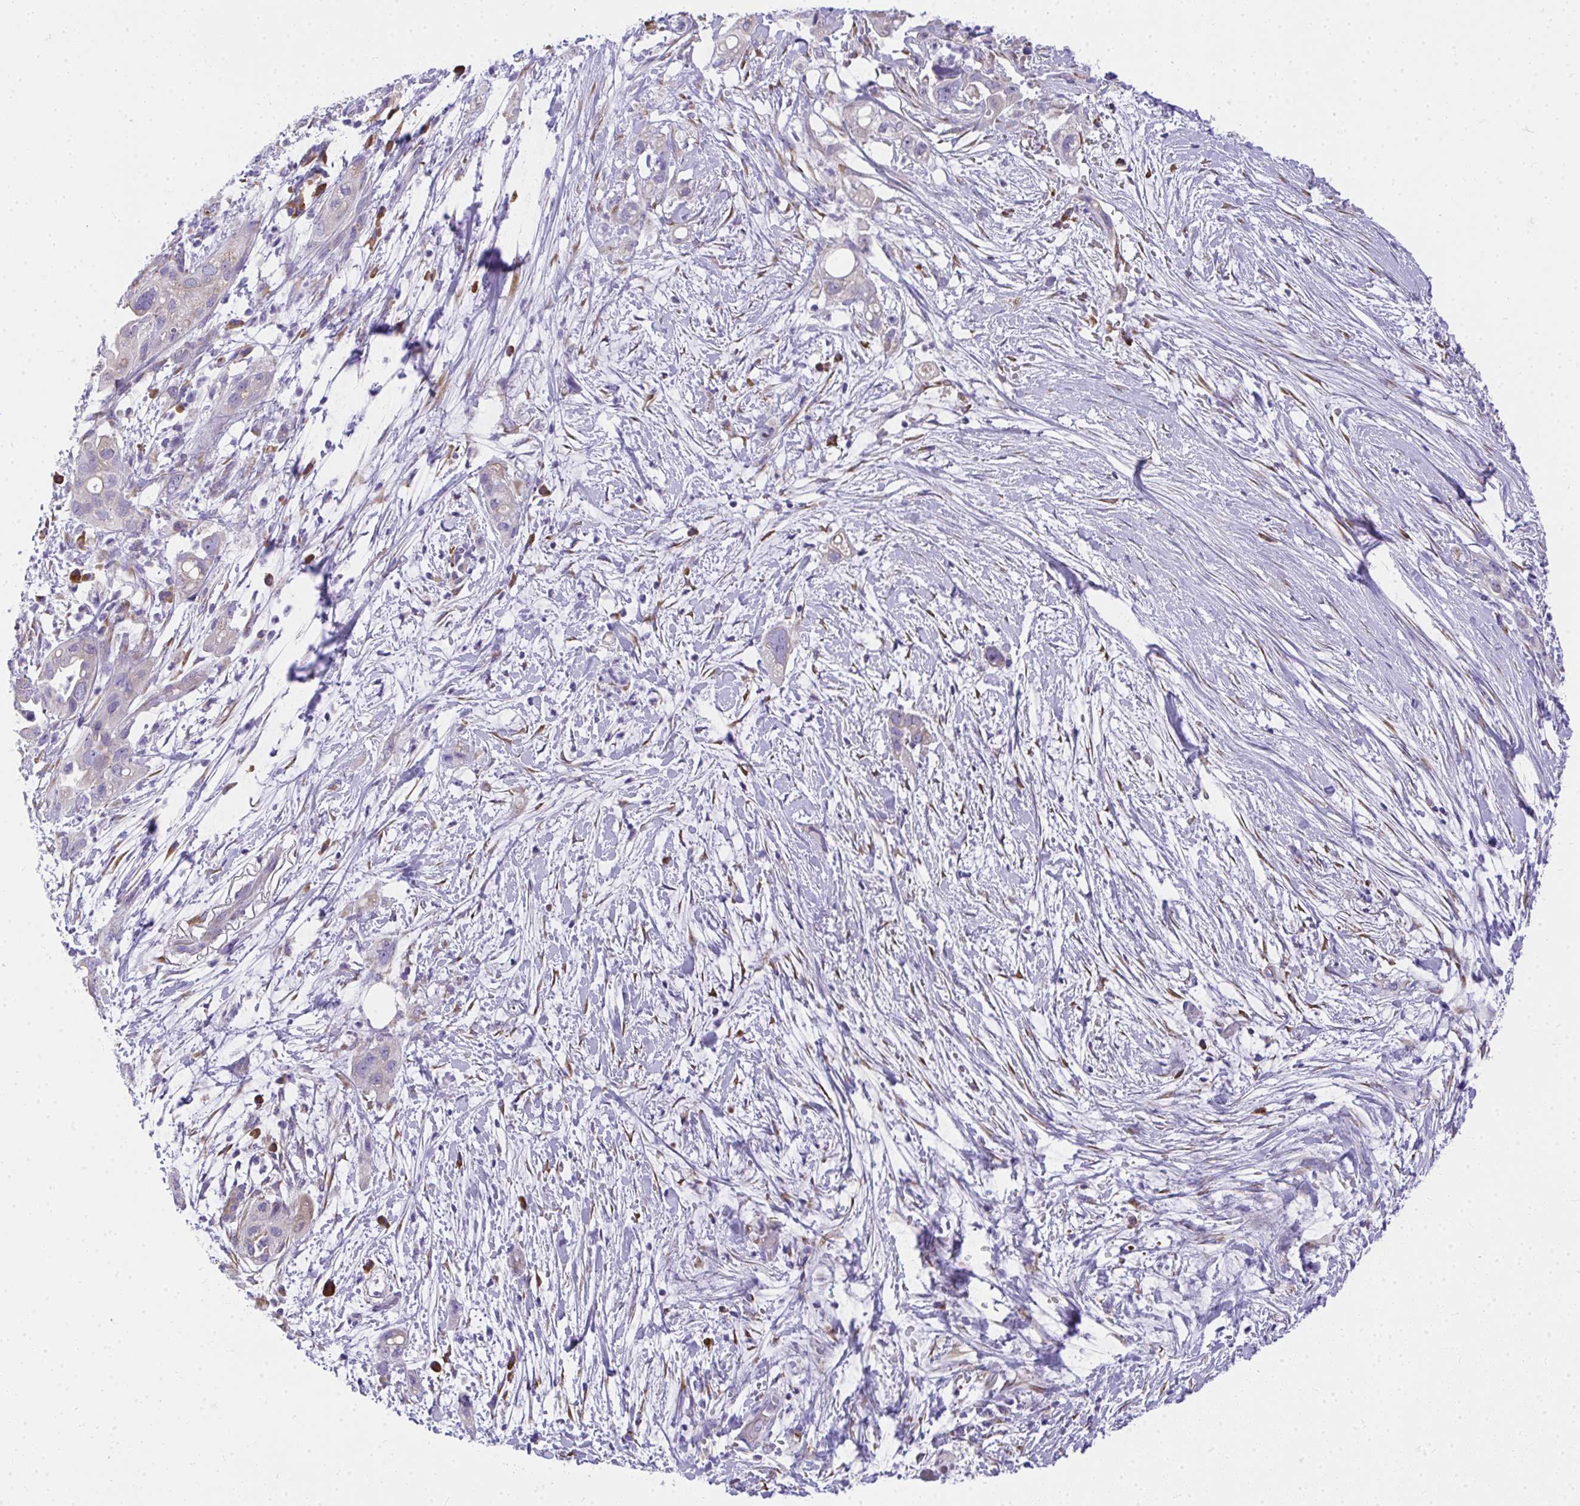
{"staining": {"intensity": "negative", "quantity": "none", "location": "none"}, "tissue": "pancreatic cancer", "cell_type": "Tumor cells", "image_type": "cancer", "snomed": [{"axis": "morphology", "description": "Adenocarcinoma, NOS"}, {"axis": "topography", "description": "Pancreas"}], "caption": "A photomicrograph of human pancreatic adenocarcinoma is negative for staining in tumor cells.", "gene": "ADRA2C", "patient": {"sex": "female", "age": 72}}